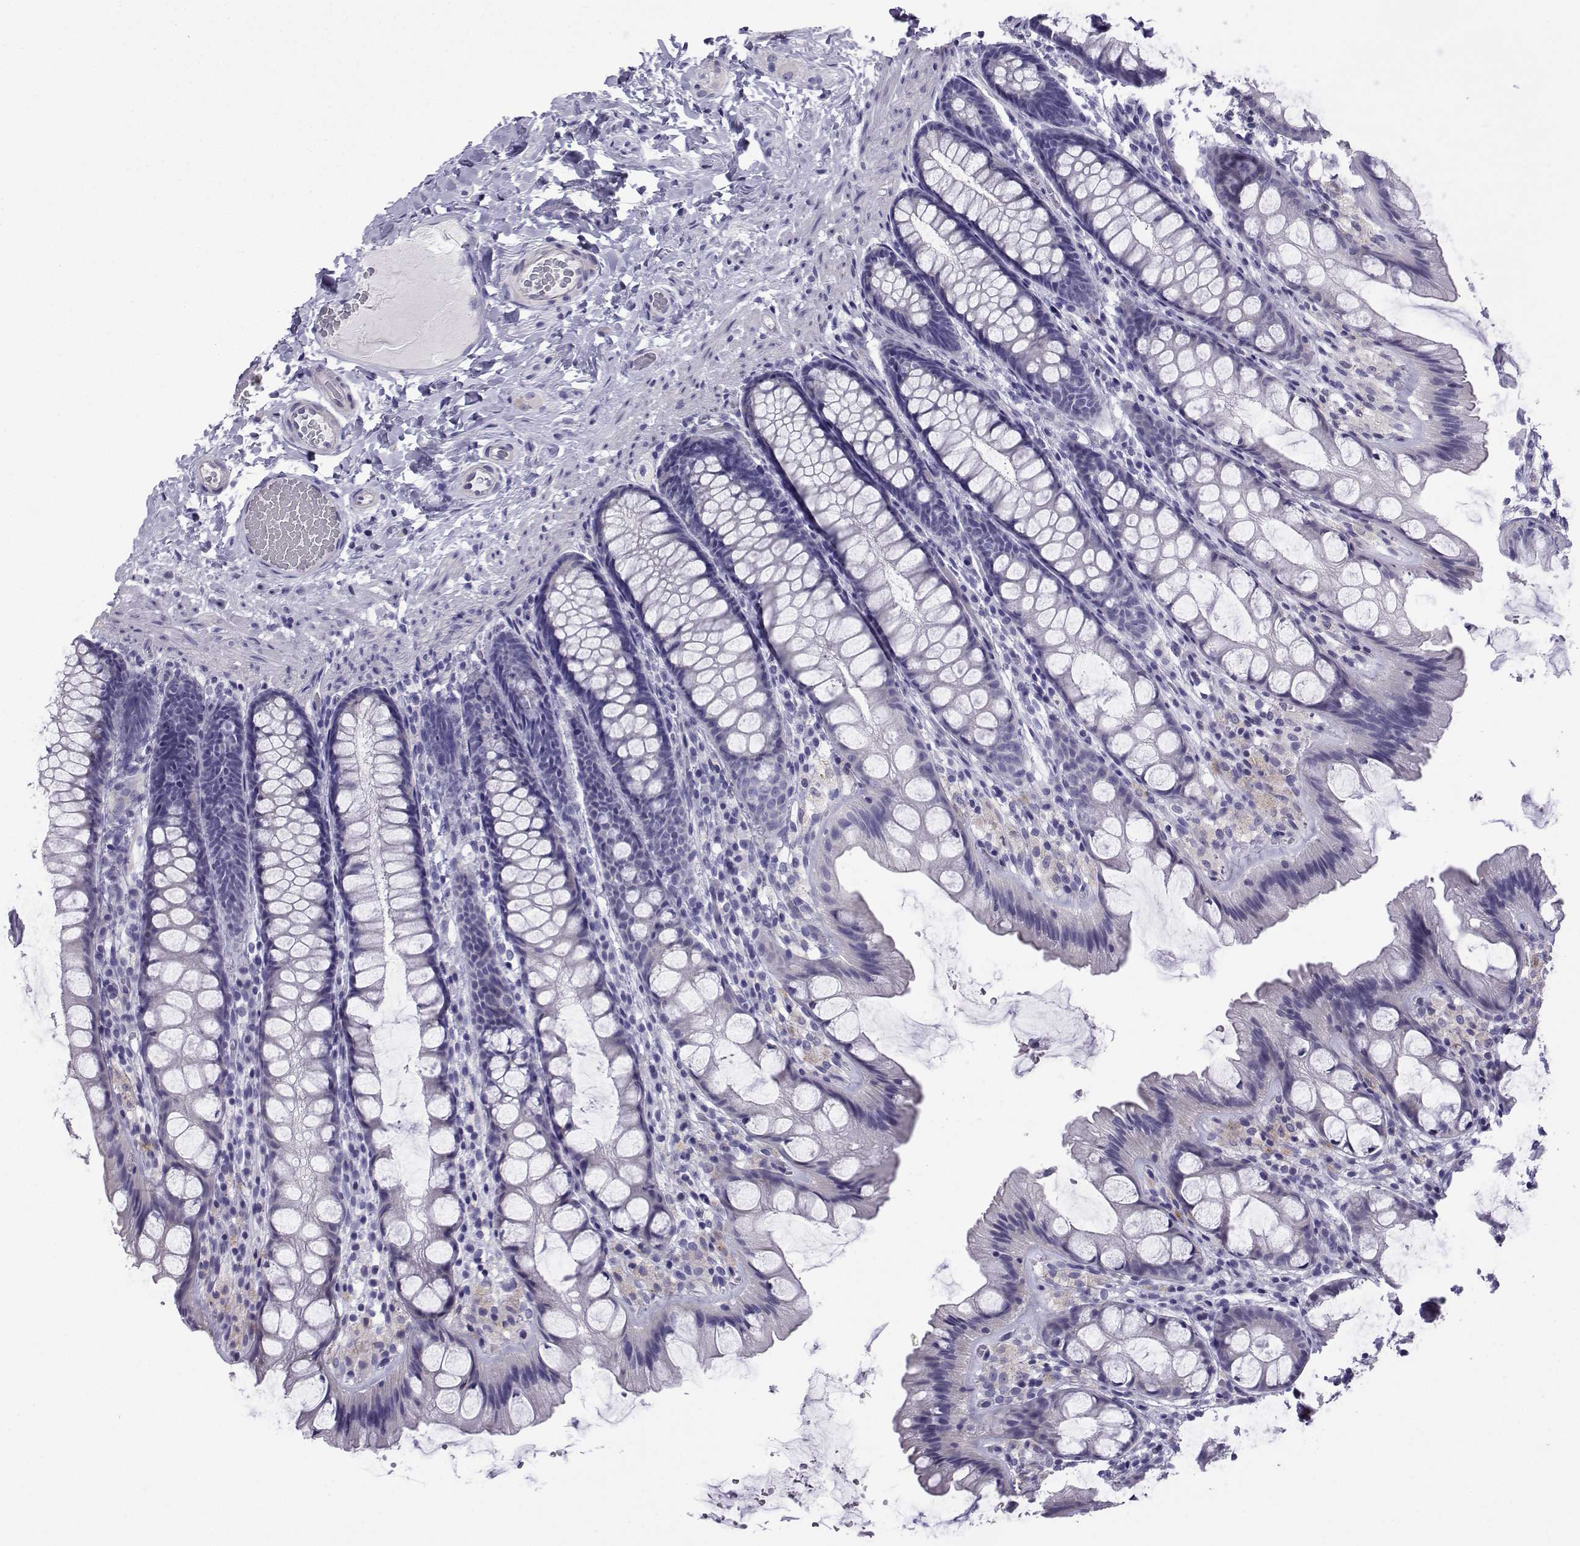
{"staining": {"intensity": "negative", "quantity": "none", "location": "none"}, "tissue": "colon", "cell_type": "Endothelial cells", "image_type": "normal", "snomed": [{"axis": "morphology", "description": "Normal tissue, NOS"}, {"axis": "topography", "description": "Colon"}], "caption": "Immunohistochemistry (IHC) histopathology image of unremarkable human colon stained for a protein (brown), which demonstrates no positivity in endothelial cells. (Immunohistochemistry, brightfield microscopy, high magnification).", "gene": "CFAP70", "patient": {"sex": "male", "age": 47}}